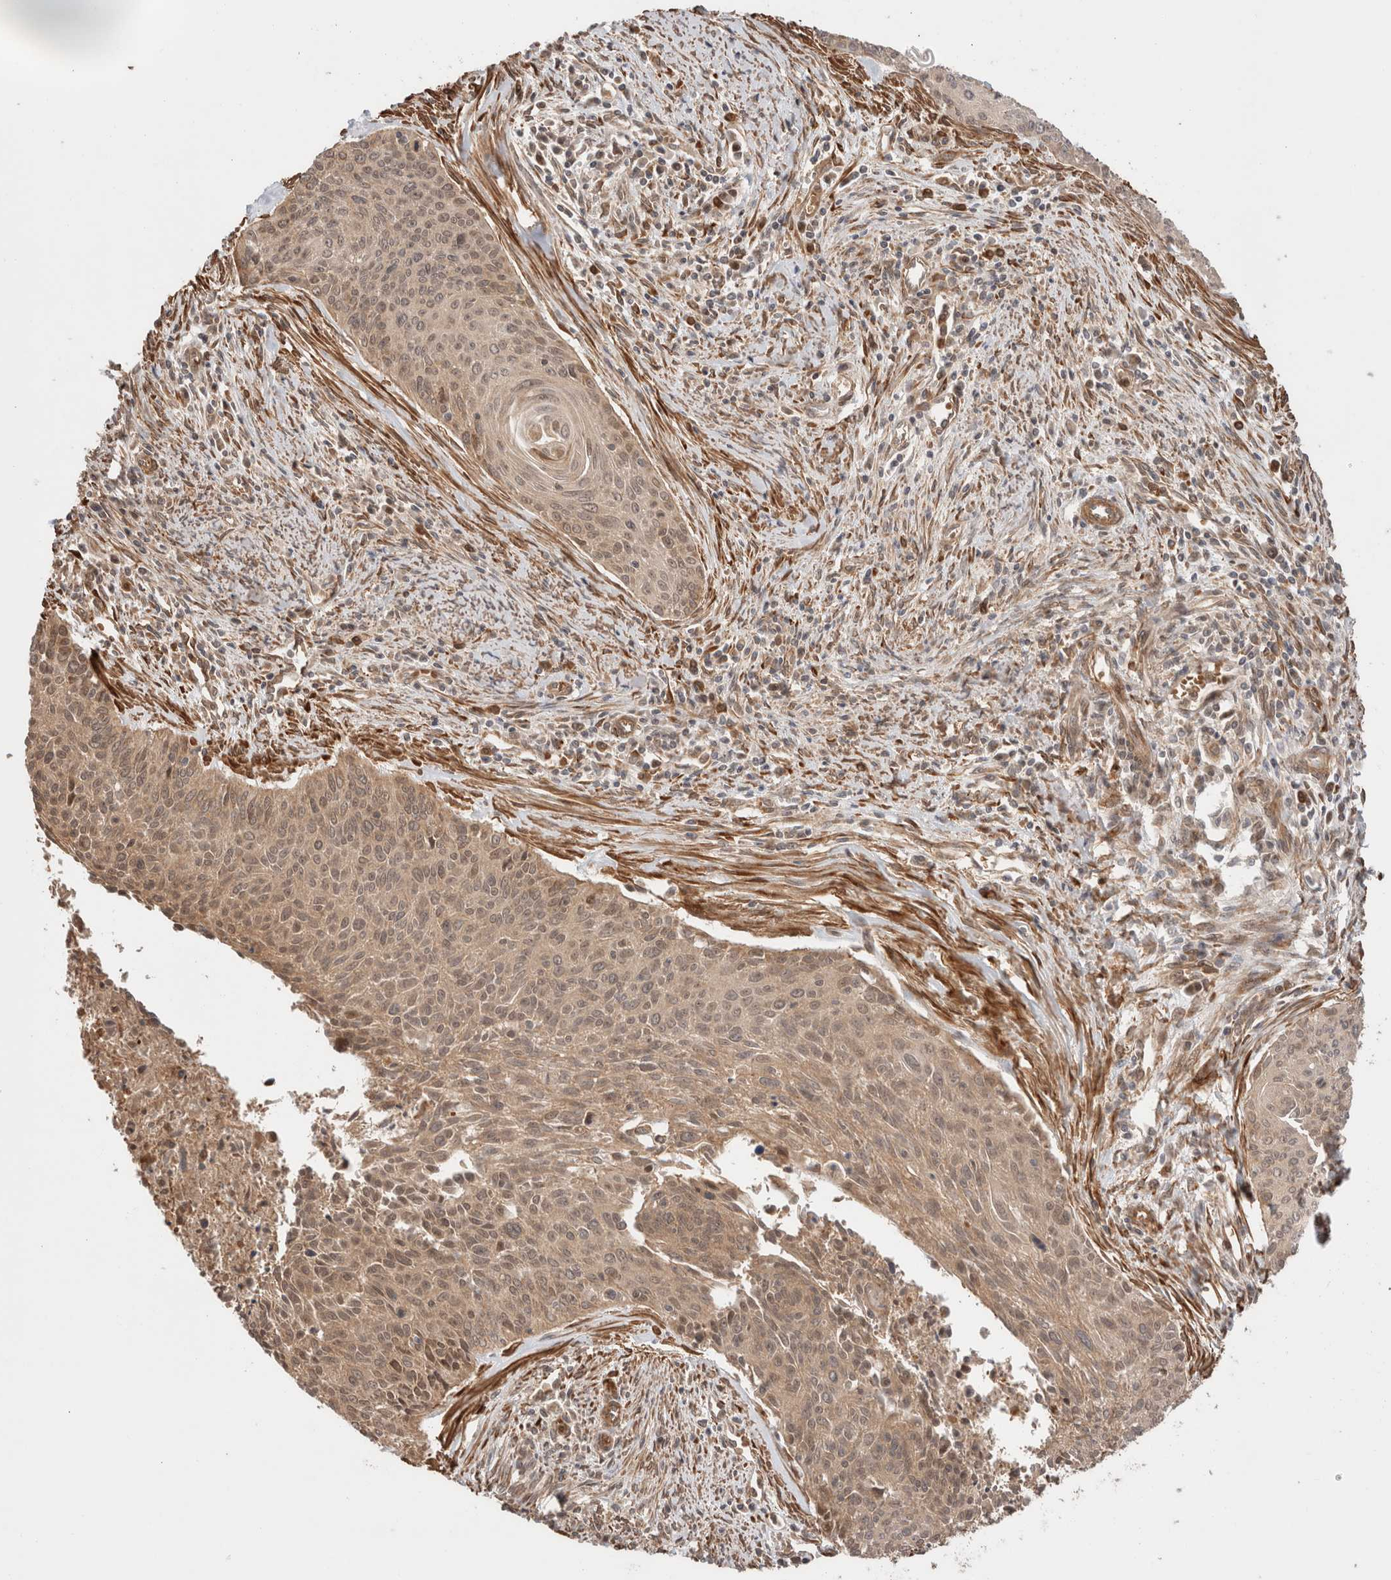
{"staining": {"intensity": "weak", "quantity": ">75%", "location": "cytoplasmic/membranous"}, "tissue": "cervical cancer", "cell_type": "Tumor cells", "image_type": "cancer", "snomed": [{"axis": "morphology", "description": "Squamous cell carcinoma, NOS"}, {"axis": "topography", "description": "Cervix"}], "caption": "Squamous cell carcinoma (cervical) stained for a protein demonstrates weak cytoplasmic/membranous positivity in tumor cells. The staining was performed using DAB to visualize the protein expression in brown, while the nuclei were stained in blue with hematoxylin (Magnification: 20x).", "gene": "ZNF649", "patient": {"sex": "female", "age": 55}}